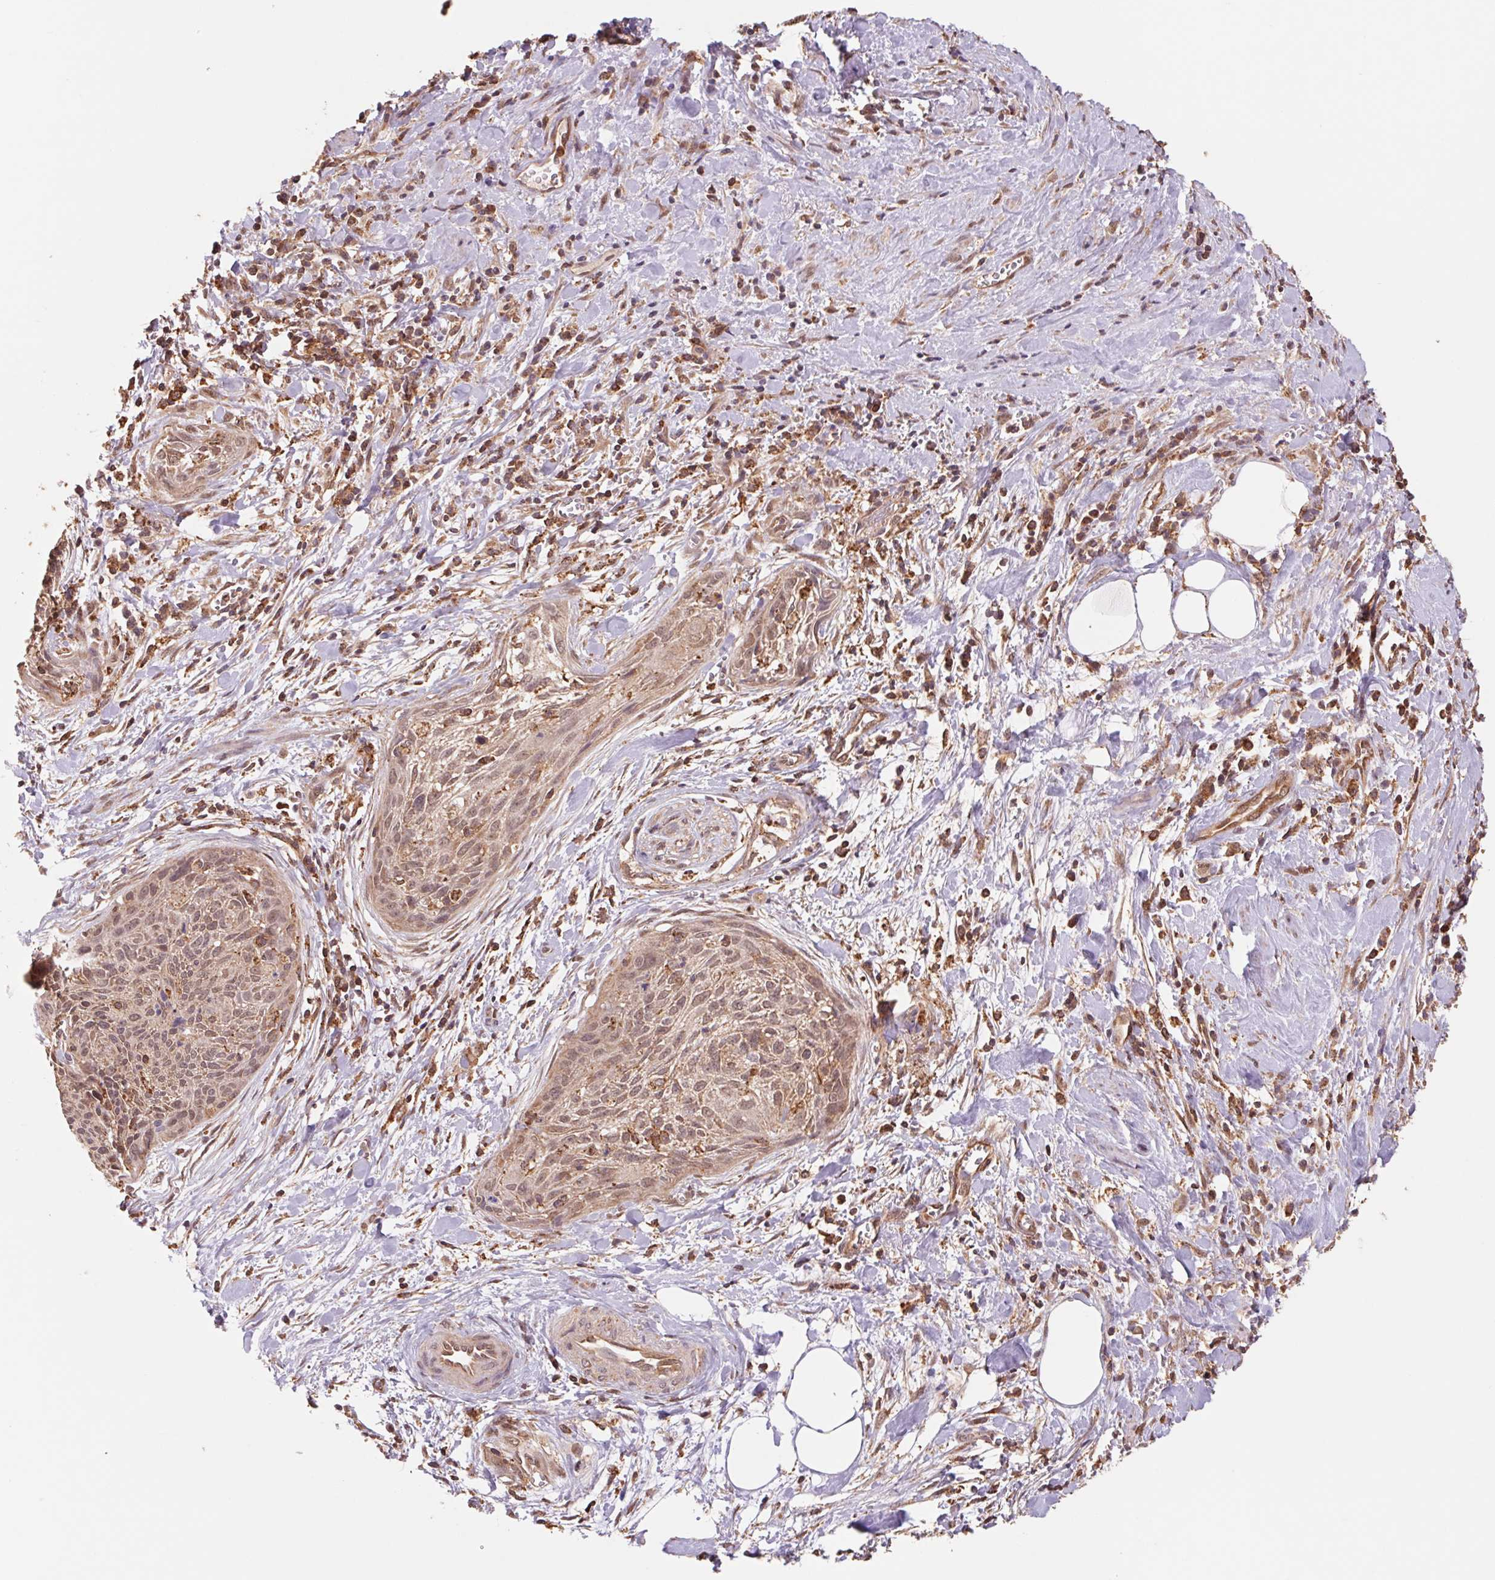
{"staining": {"intensity": "weak", "quantity": "<25%", "location": "cytoplasmic/membranous"}, "tissue": "cervical cancer", "cell_type": "Tumor cells", "image_type": "cancer", "snomed": [{"axis": "morphology", "description": "Squamous cell carcinoma, NOS"}, {"axis": "topography", "description": "Cervix"}], "caption": "Immunohistochemical staining of human squamous cell carcinoma (cervical) reveals no significant positivity in tumor cells.", "gene": "URM1", "patient": {"sex": "female", "age": 55}}